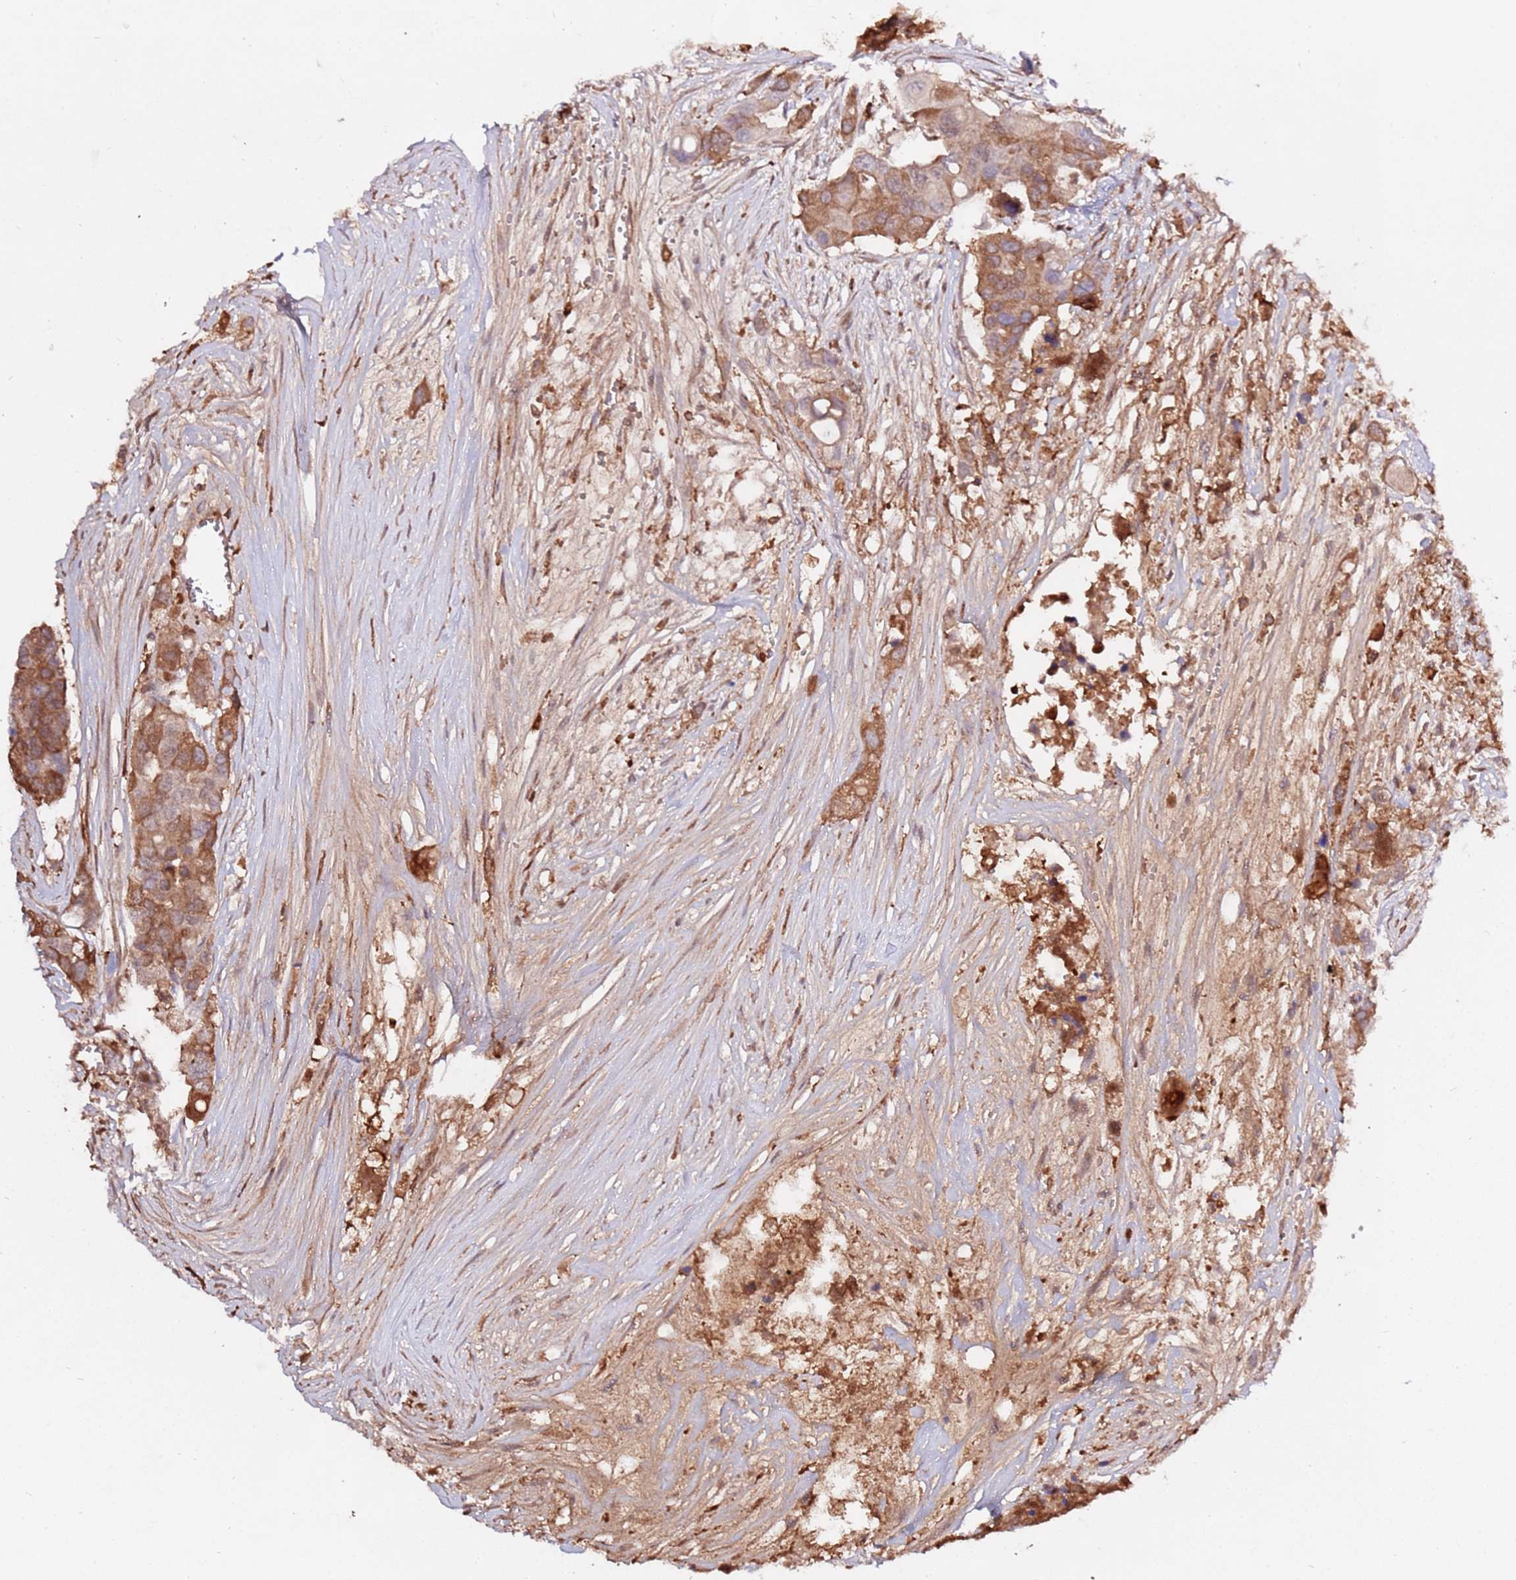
{"staining": {"intensity": "moderate", "quantity": ">75%", "location": "cytoplasmic/membranous"}, "tissue": "colorectal cancer", "cell_type": "Tumor cells", "image_type": "cancer", "snomed": [{"axis": "morphology", "description": "Adenocarcinoma, NOS"}, {"axis": "topography", "description": "Colon"}], "caption": "IHC image of colorectal cancer (adenocarcinoma) stained for a protein (brown), which demonstrates medium levels of moderate cytoplasmic/membranous expression in about >75% of tumor cells.", "gene": "ZNF624", "patient": {"sex": "male", "age": 77}}